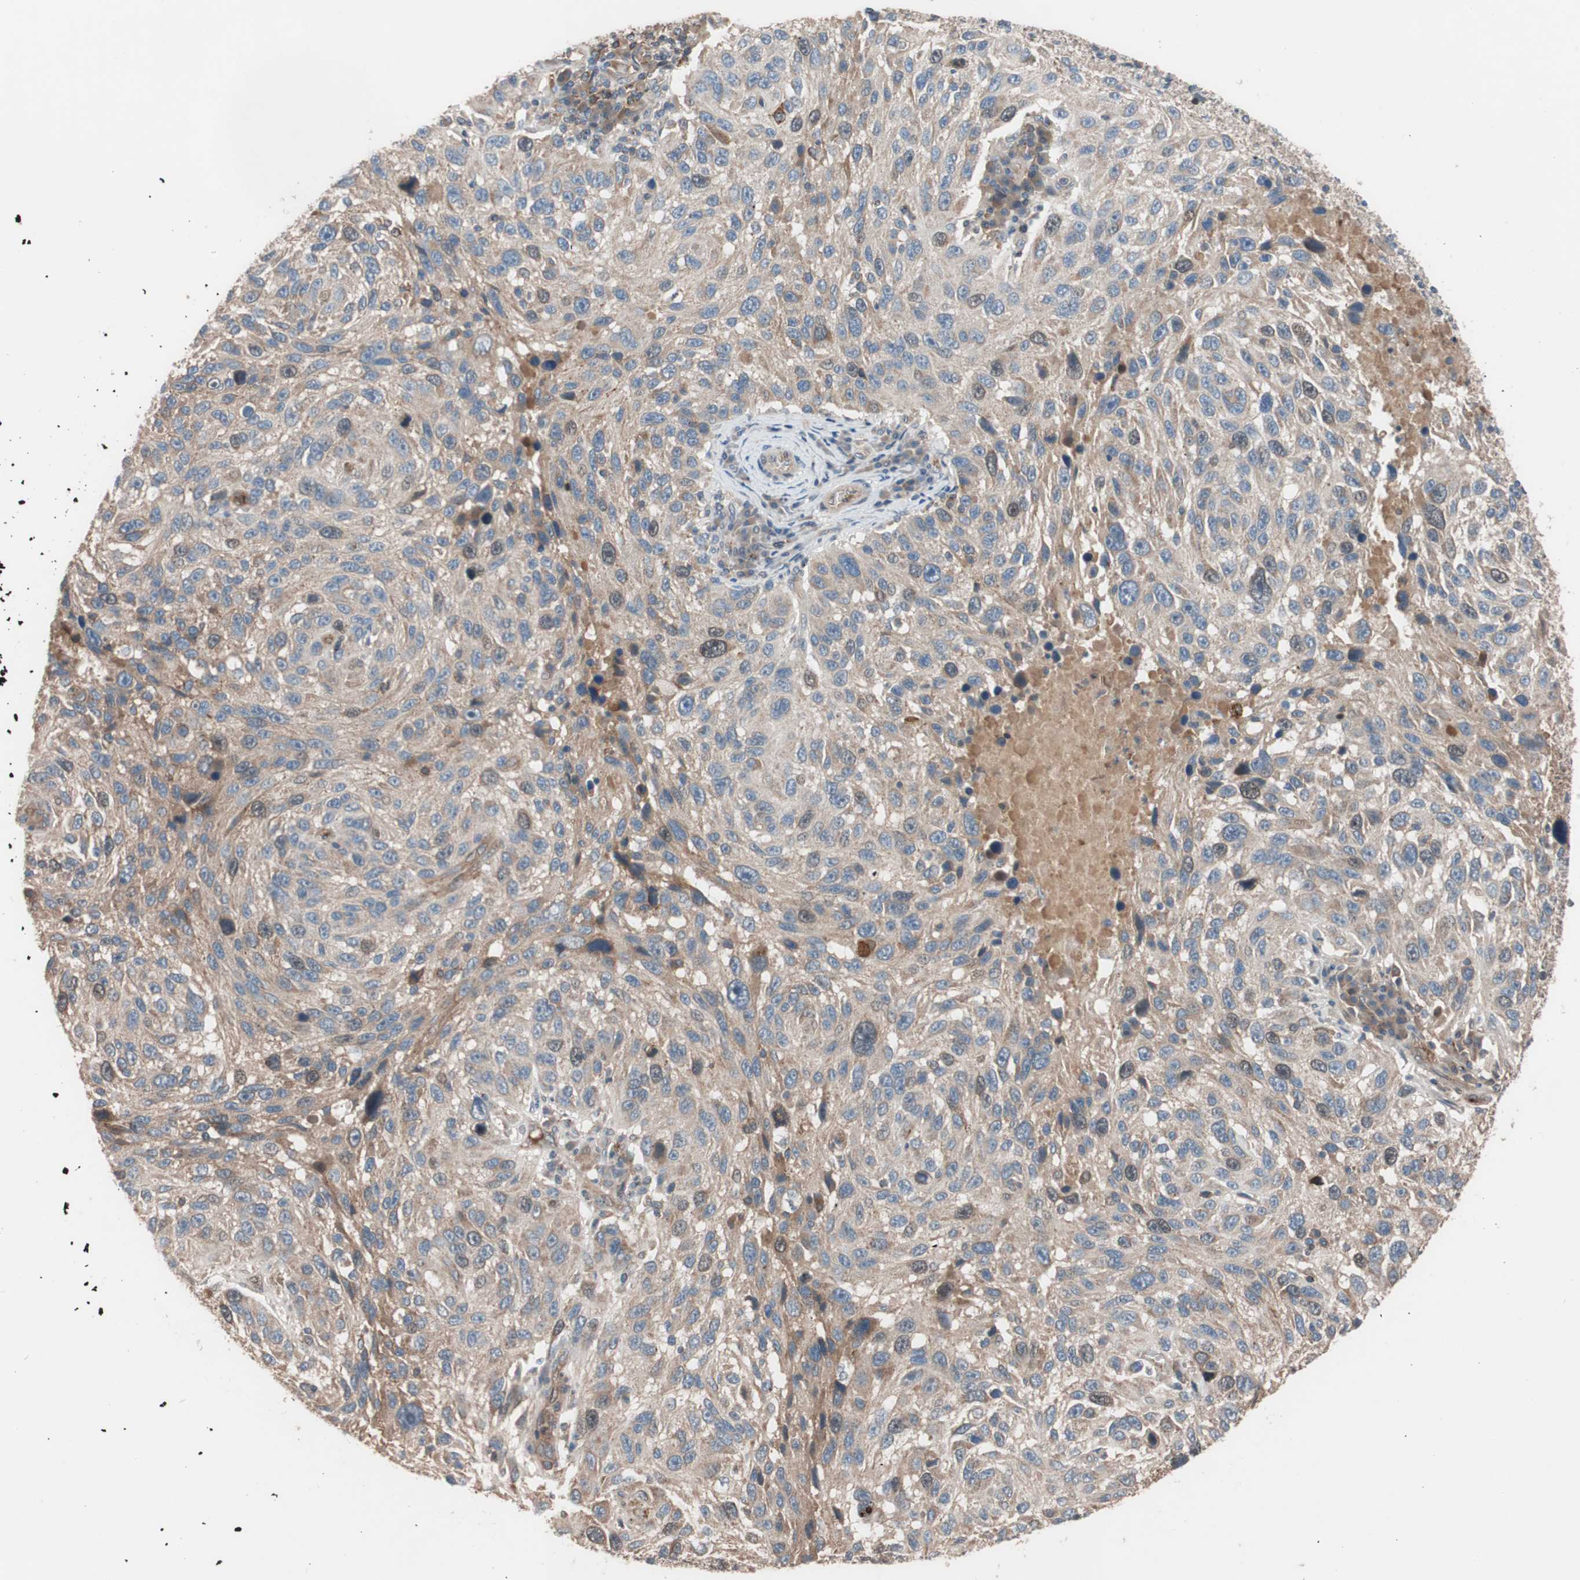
{"staining": {"intensity": "moderate", "quantity": ">75%", "location": "cytoplasmic/membranous"}, "tissue": "melanoma", "cell_type": "Tumor cells", "image_type": "cancer", "snomed": [{"axis": "morphology", "description": "Malignant melanoma, NOS"}, {"axis": "topography", "description": "Skin"}], "caption": "Protein analysis of malignant melanoma tissue demonstrates moderate cytoplasmic/membranous positivity in approximately >75% of tumor cells.", "gene": "SDC4", "patient": {"sex": "male", "age": 53}}